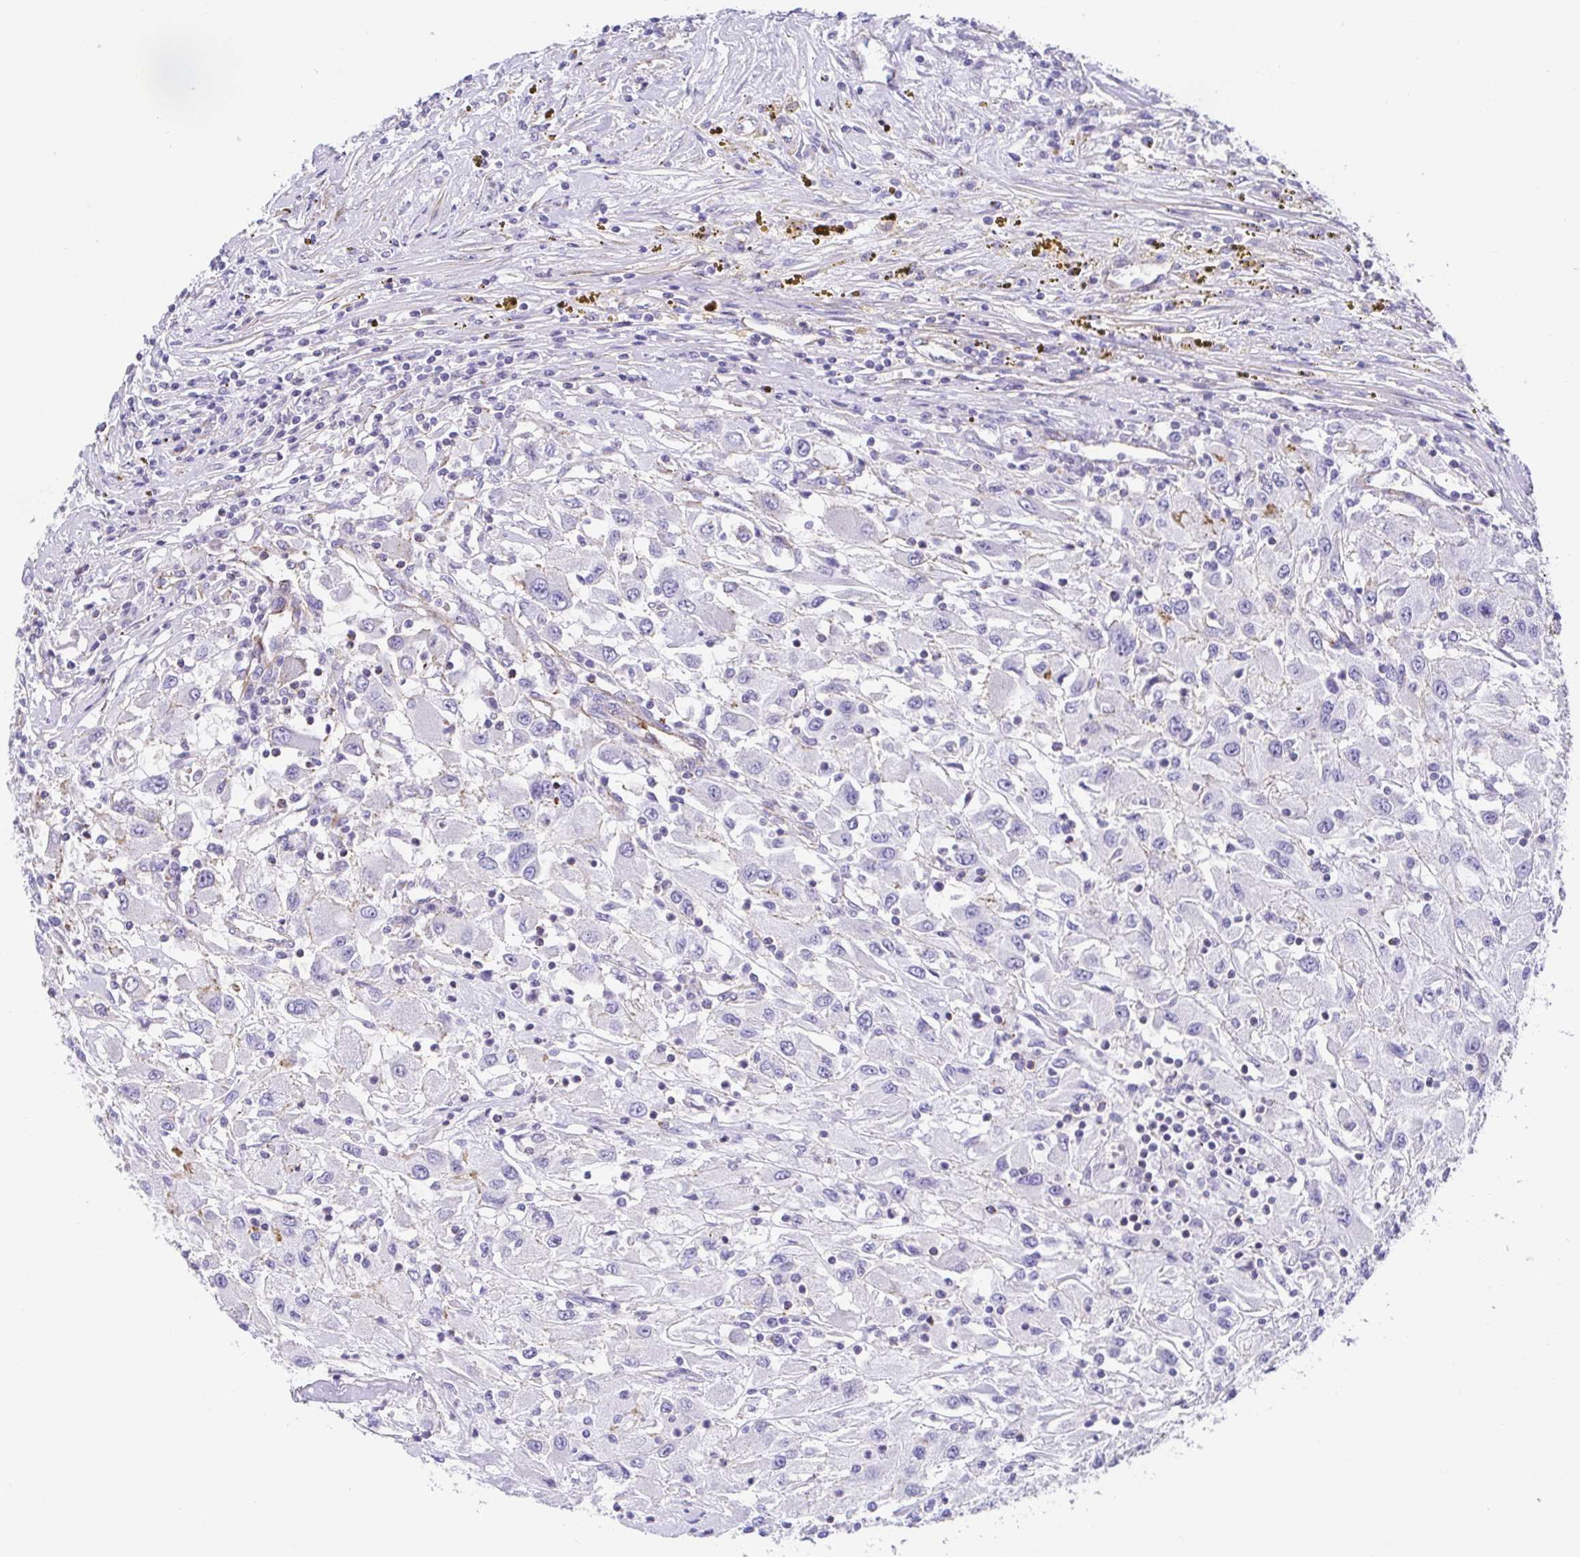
{"staining": {"intensity": "negative", "quantity": "none", "location": "none"}, "tissue": "renal cancer", "cell_type": "Tumor cells", "image_type": "cancer", "snomed": [{"axis": "morphology", "description": "Adenocarcinoma, NOS"}, {"axis": "topography", "description": "Kidney"}], "caption": "High magnification brightfield microscopy of renal adenocarcinoma stained with DAB (3,3'-diaminobenzidine) (brown) and counterstained with hematoxylin (blue): tumor cells show no significant positivity.", "gene": "TRAM2", "patient": {"sex": "female", "age": 67}}